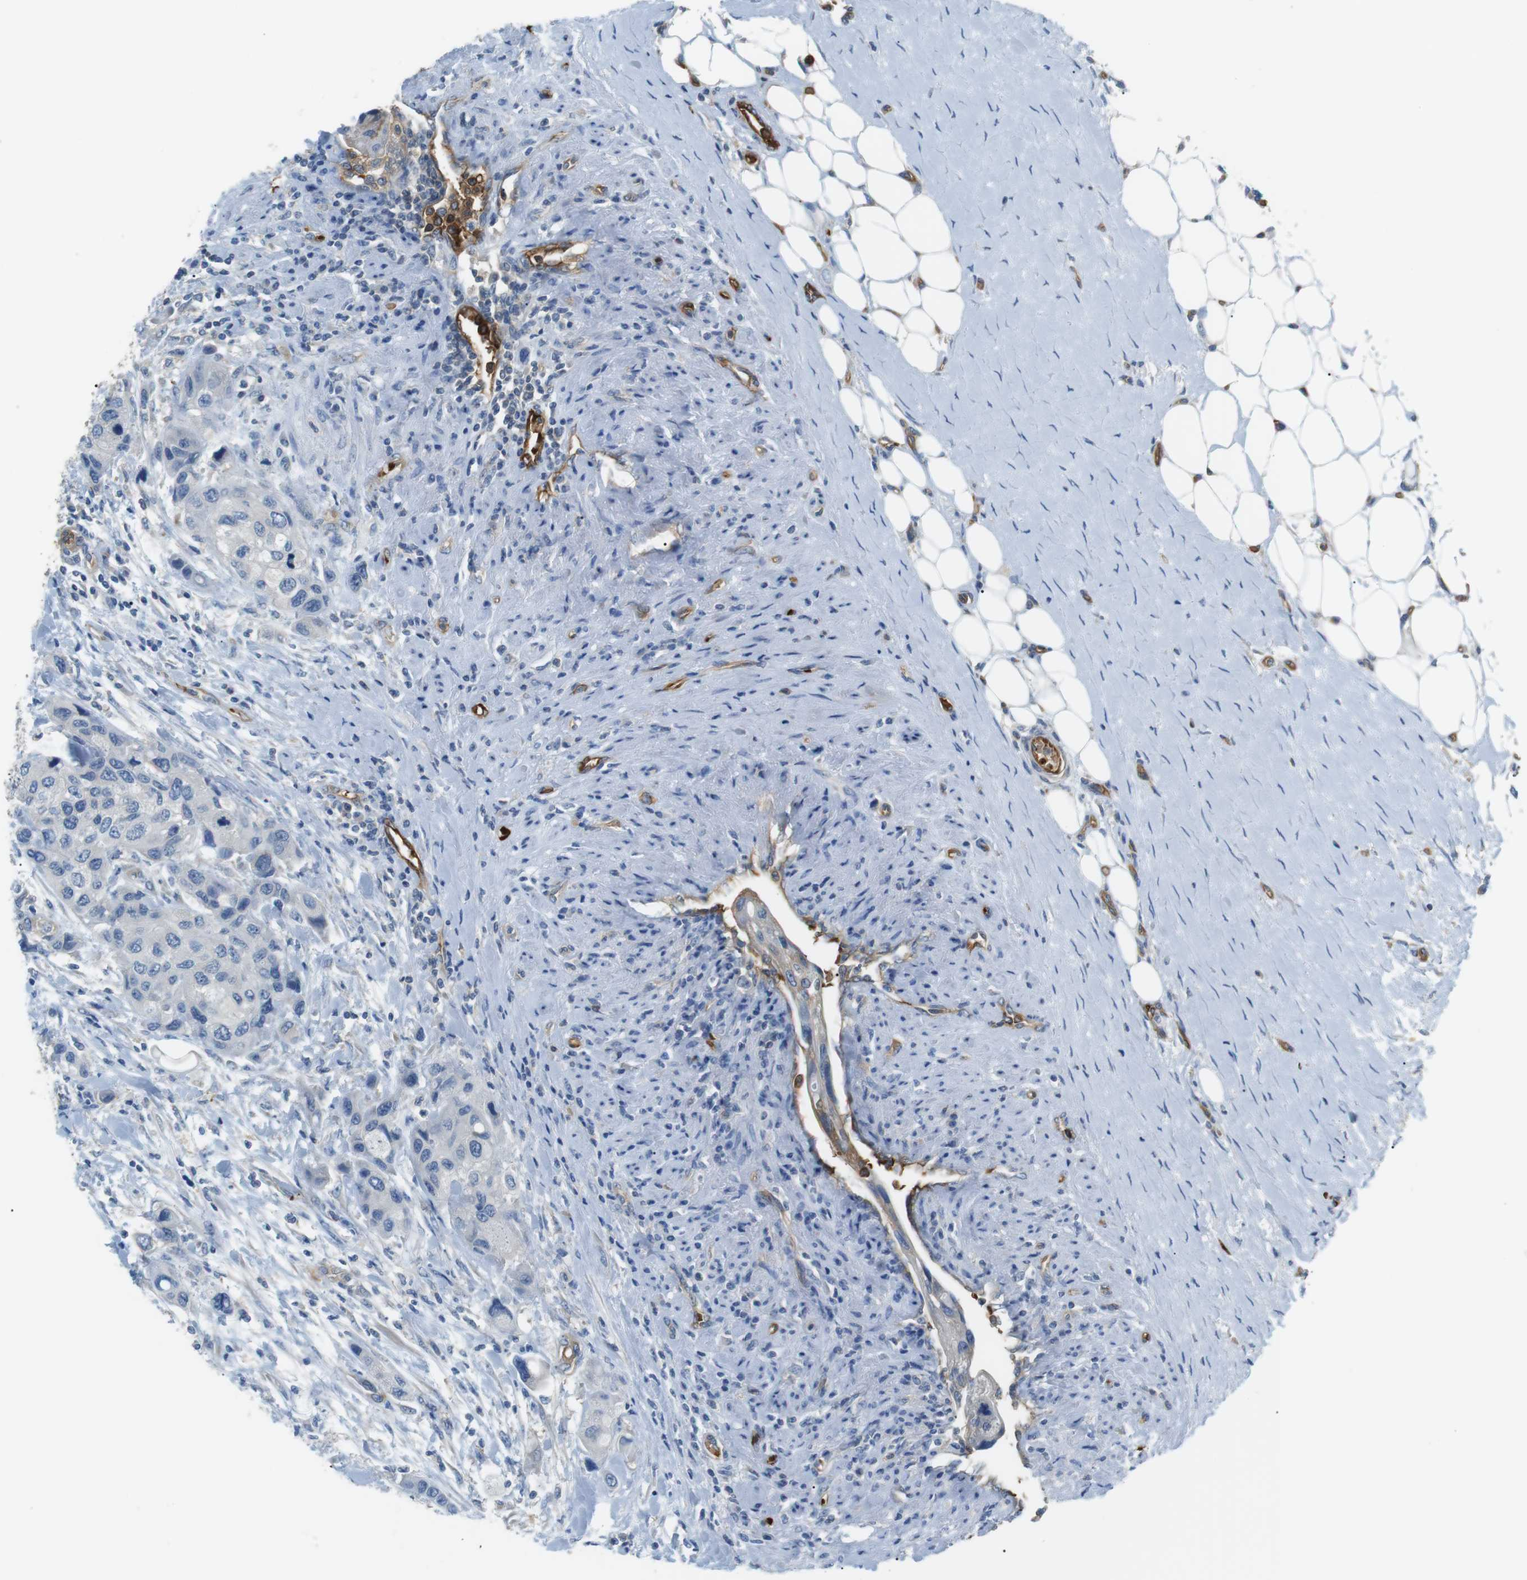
{"staining": {"intensity": "negative", "quantity": "none", "location": "none"}, "tissue": "urothelial cancer", "cell_type": "Tumor cells", "image_type": "cancer", "snomed": [{"axis": "morphology", "description": "Urothelial carcinoma, High grade"}, {"axis": "topography", "description": "Urinary bladder"}], "caption": "There is no significant expression in tumor cells of urothelial cancer.", "gene": "ADCY10", "patient": {"sex": "female", "age": 56}}